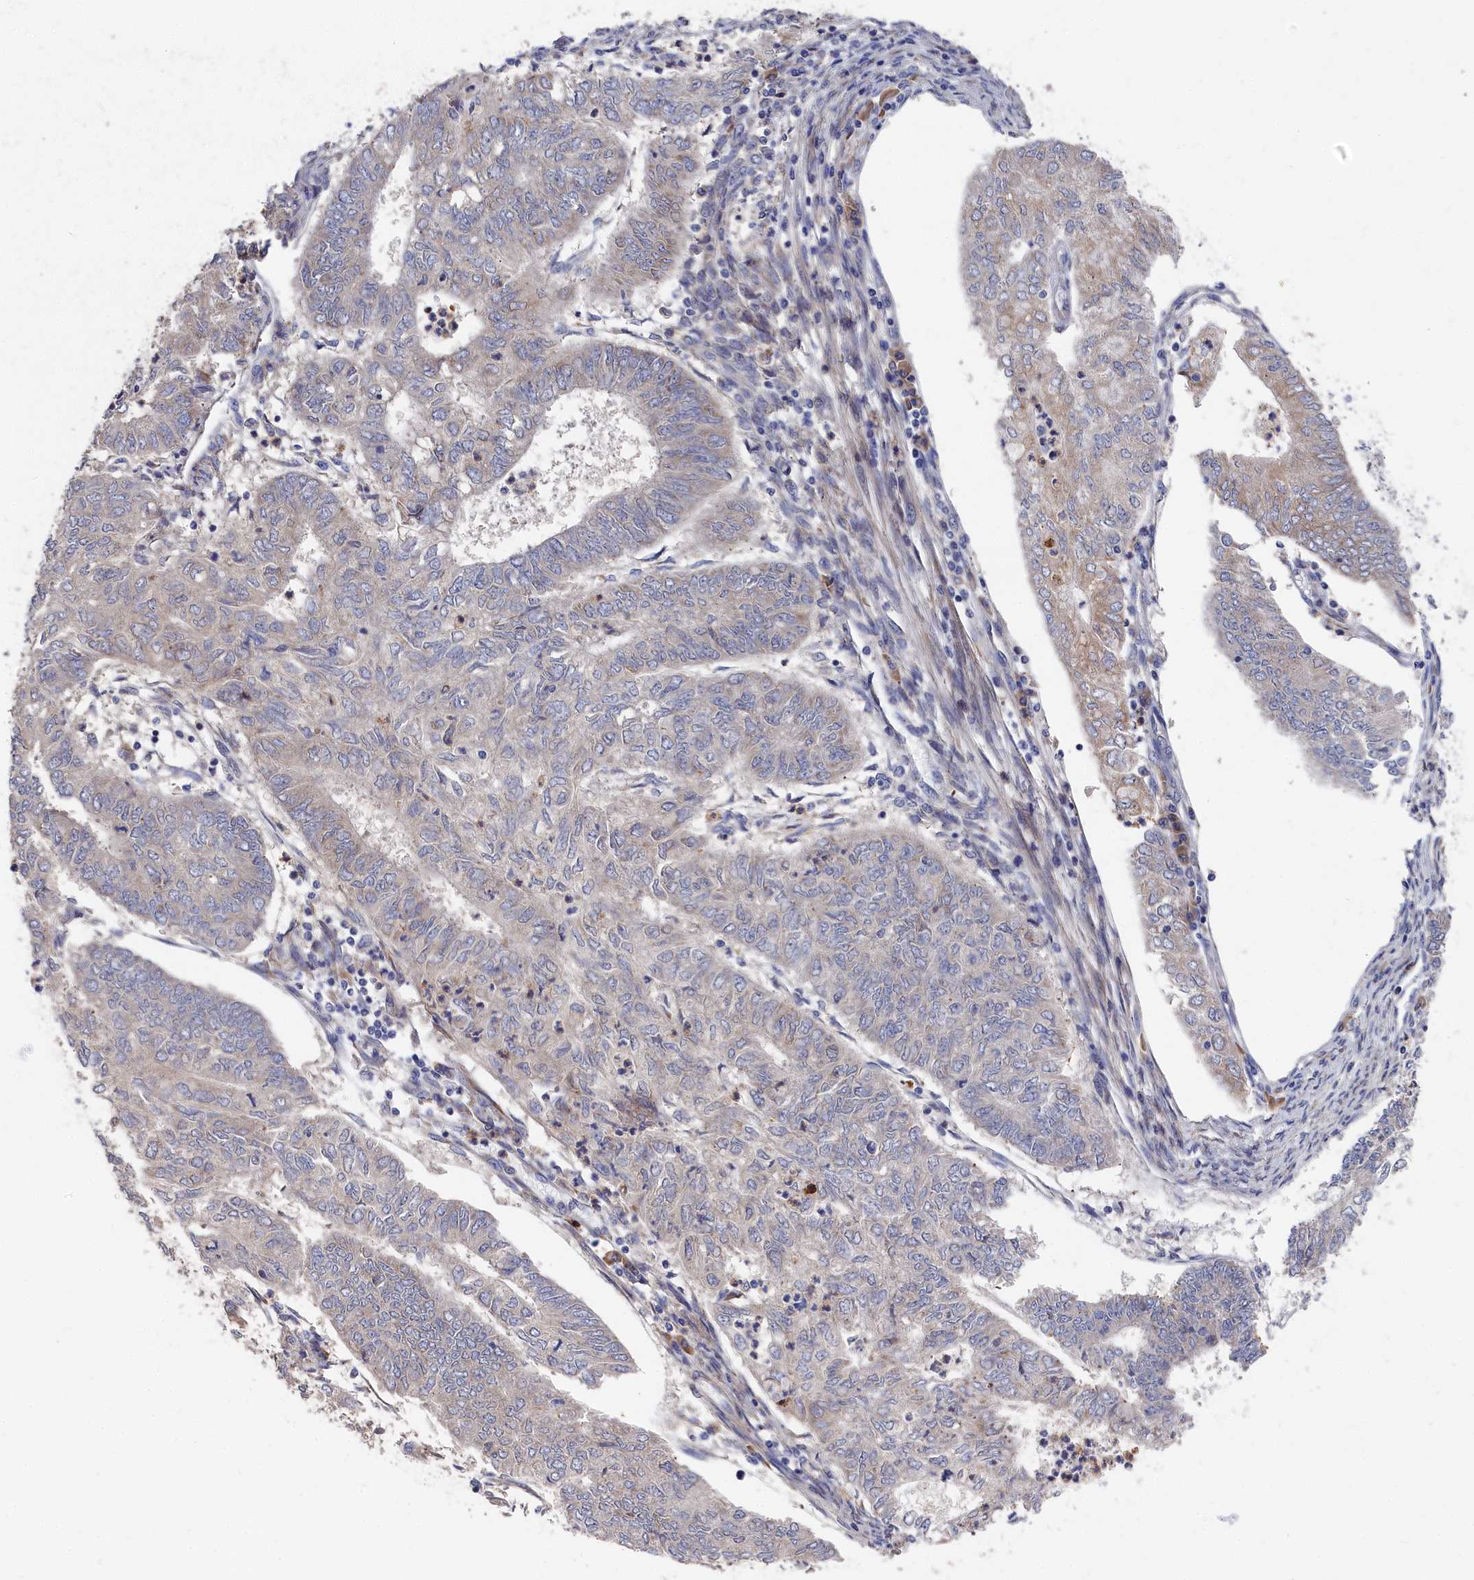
{"staining": {"intensity": "weak", "quantity": "<25%", "location": "cytoplasmic/membranous"}, "tissue": "endometrial cancer", "cell_type": "Tumor cells", "image_type": "cancer", "snomed": [{"axis": "morphology", "description": "Adenocarcinoma, NOS"}, {"axis": "topography", "description": "Endometrium"}], "caption": "Histopathology image shows no protein expression in tumor cells of endometrial adenocarcinoma tissue. (Immunohistochemistry (ihc), brightfield microscopy, high magnification).", "gene": "CYB5D2", "patient": {"sex": "female", "age": 68}}